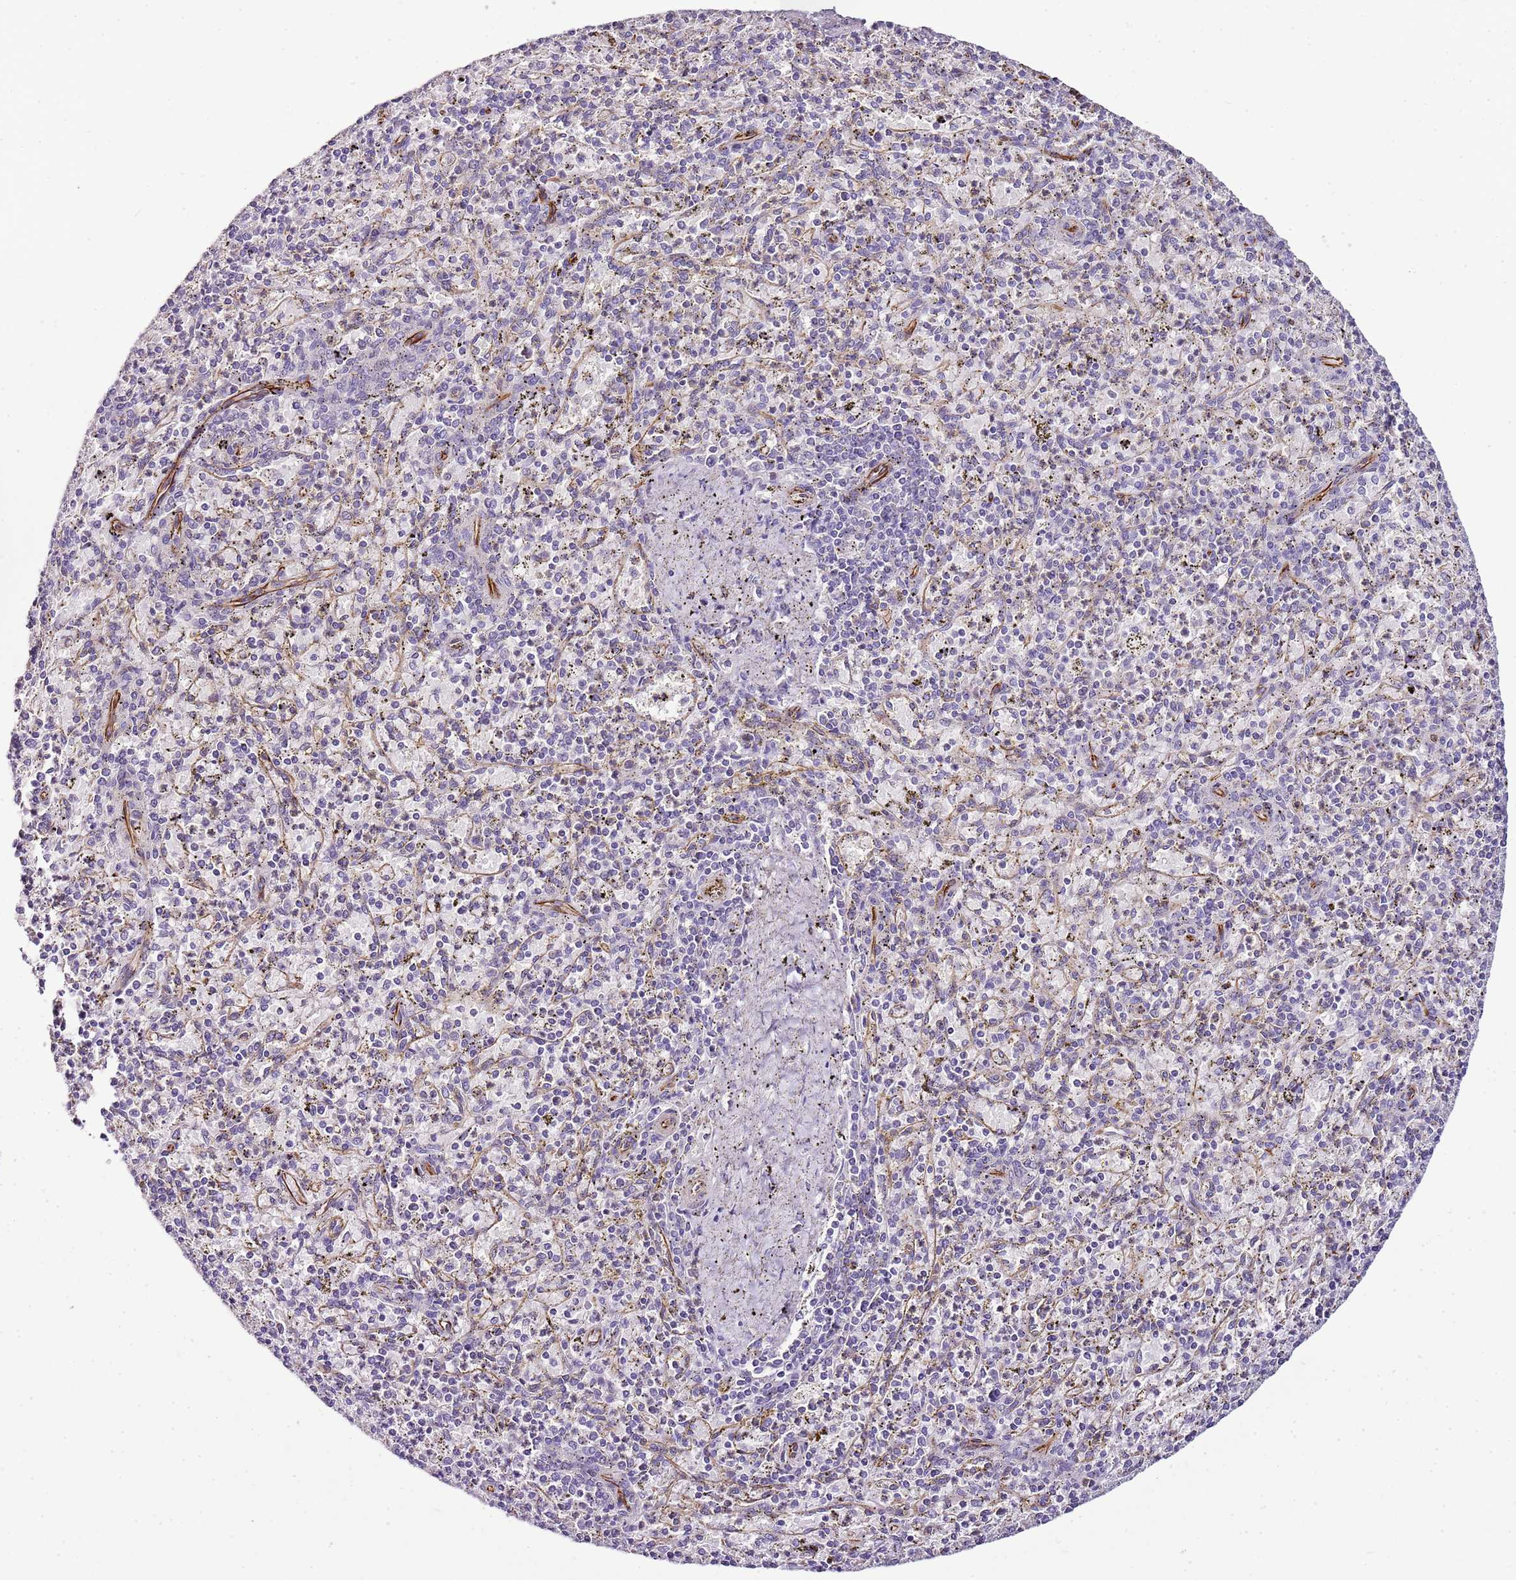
{"staining": {"intensity": "negative", "quantity": "none", "location": "none"}, "tissue": "spleen", "cell_type": "Cells in red pulp", "image_type": "normal", "snomed": [{"axis": "morphology", "description": "Normal tissue, NOS"}, {"axis": "topography", "description": "Spleen"}], "caption": "IHC photomicrograph of benign spleen stained for a protein (brown), which displays no expression in cells in red pulp. (DAB (3,3'-diaminobenzidine) immunohistochemistry (IHC), high magnification).", "gene": "ZNF786", "patient": {"sex": "male", "age": 72}}